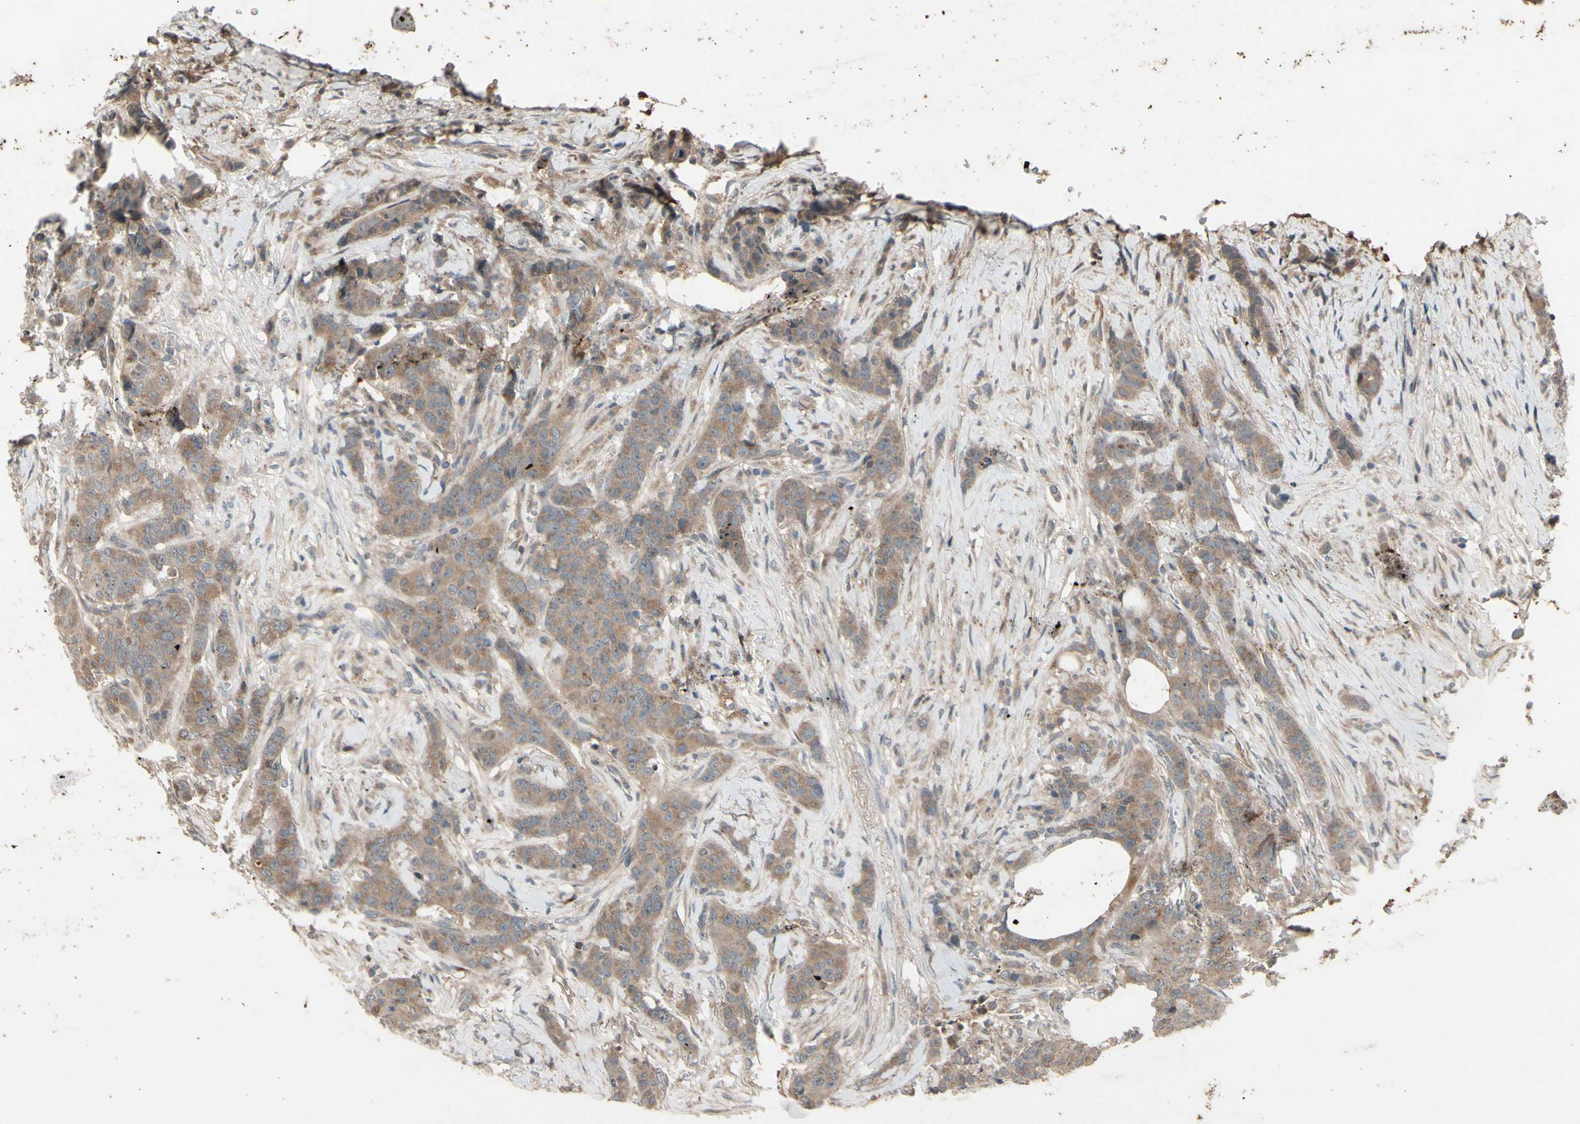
{"staining": {"intensity": "moderate", "quantity": ">75%", "location": "cytoplasmic/membranous"}, "tissue": "breast cancer", "cell_type": "Tumor cells", "image_type": "cancer", "snomed": [{"axis": "morphology", "description": "Duct carcinoma"}, {"axis": "topography", "description": "Breast"}], "caption": "About >75% of tumor cells in human intraductal carcinoma (breast) display moderate cytoplasmic/membranous protein staining as visualized by brown immunohistochemical staining.", "gene": "NSF", "patient": {"sex": "female", "age": 40}}